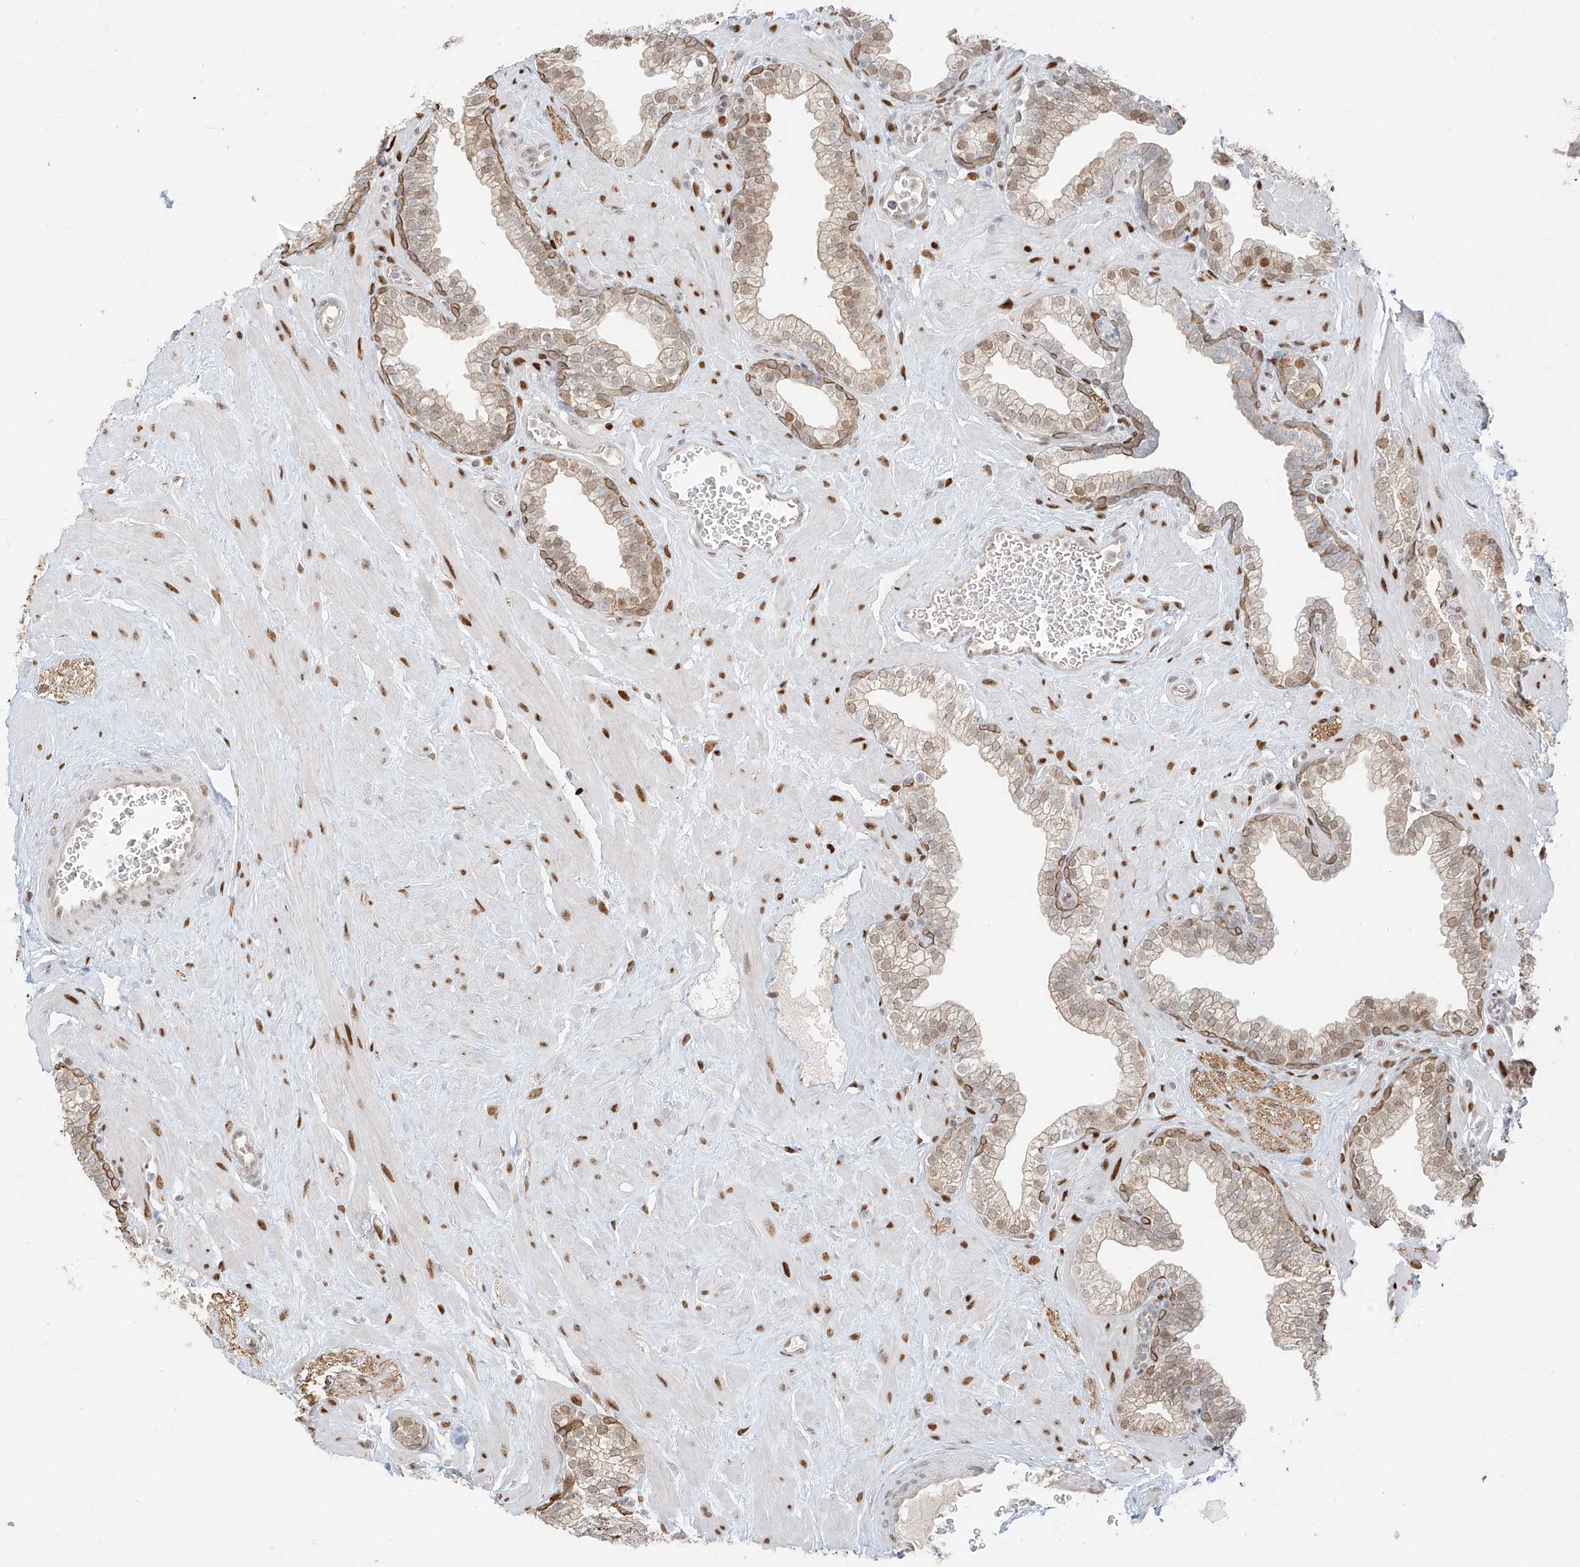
{"staining": {"intensity": "moderate", "quantity": "<25%", "location": "cytoplasmic/membranous"}, "tissue": "prostate", "cell_type": "Glandular cells", "image_type": "normal", "snomed": [{"axis": "morphology", "description": "Normal tissue, NOS"}, {"axis": "morphology", "description": "Urothelial carcinoma, Low grade"}, {"axis": "topography", "description": "Urinary bladder"}, {"axis": "topography", "description": "Prostate"}], "caption": "Immunohistochemical staining of normal prostate displays <25% levels of moderate cytoplasmic/membranous protein staining in about <25% of glandular cells. Nuclei are stained in blue.", "gene": "ZNF774", "patient": {"sex": "male", "age": 60}}